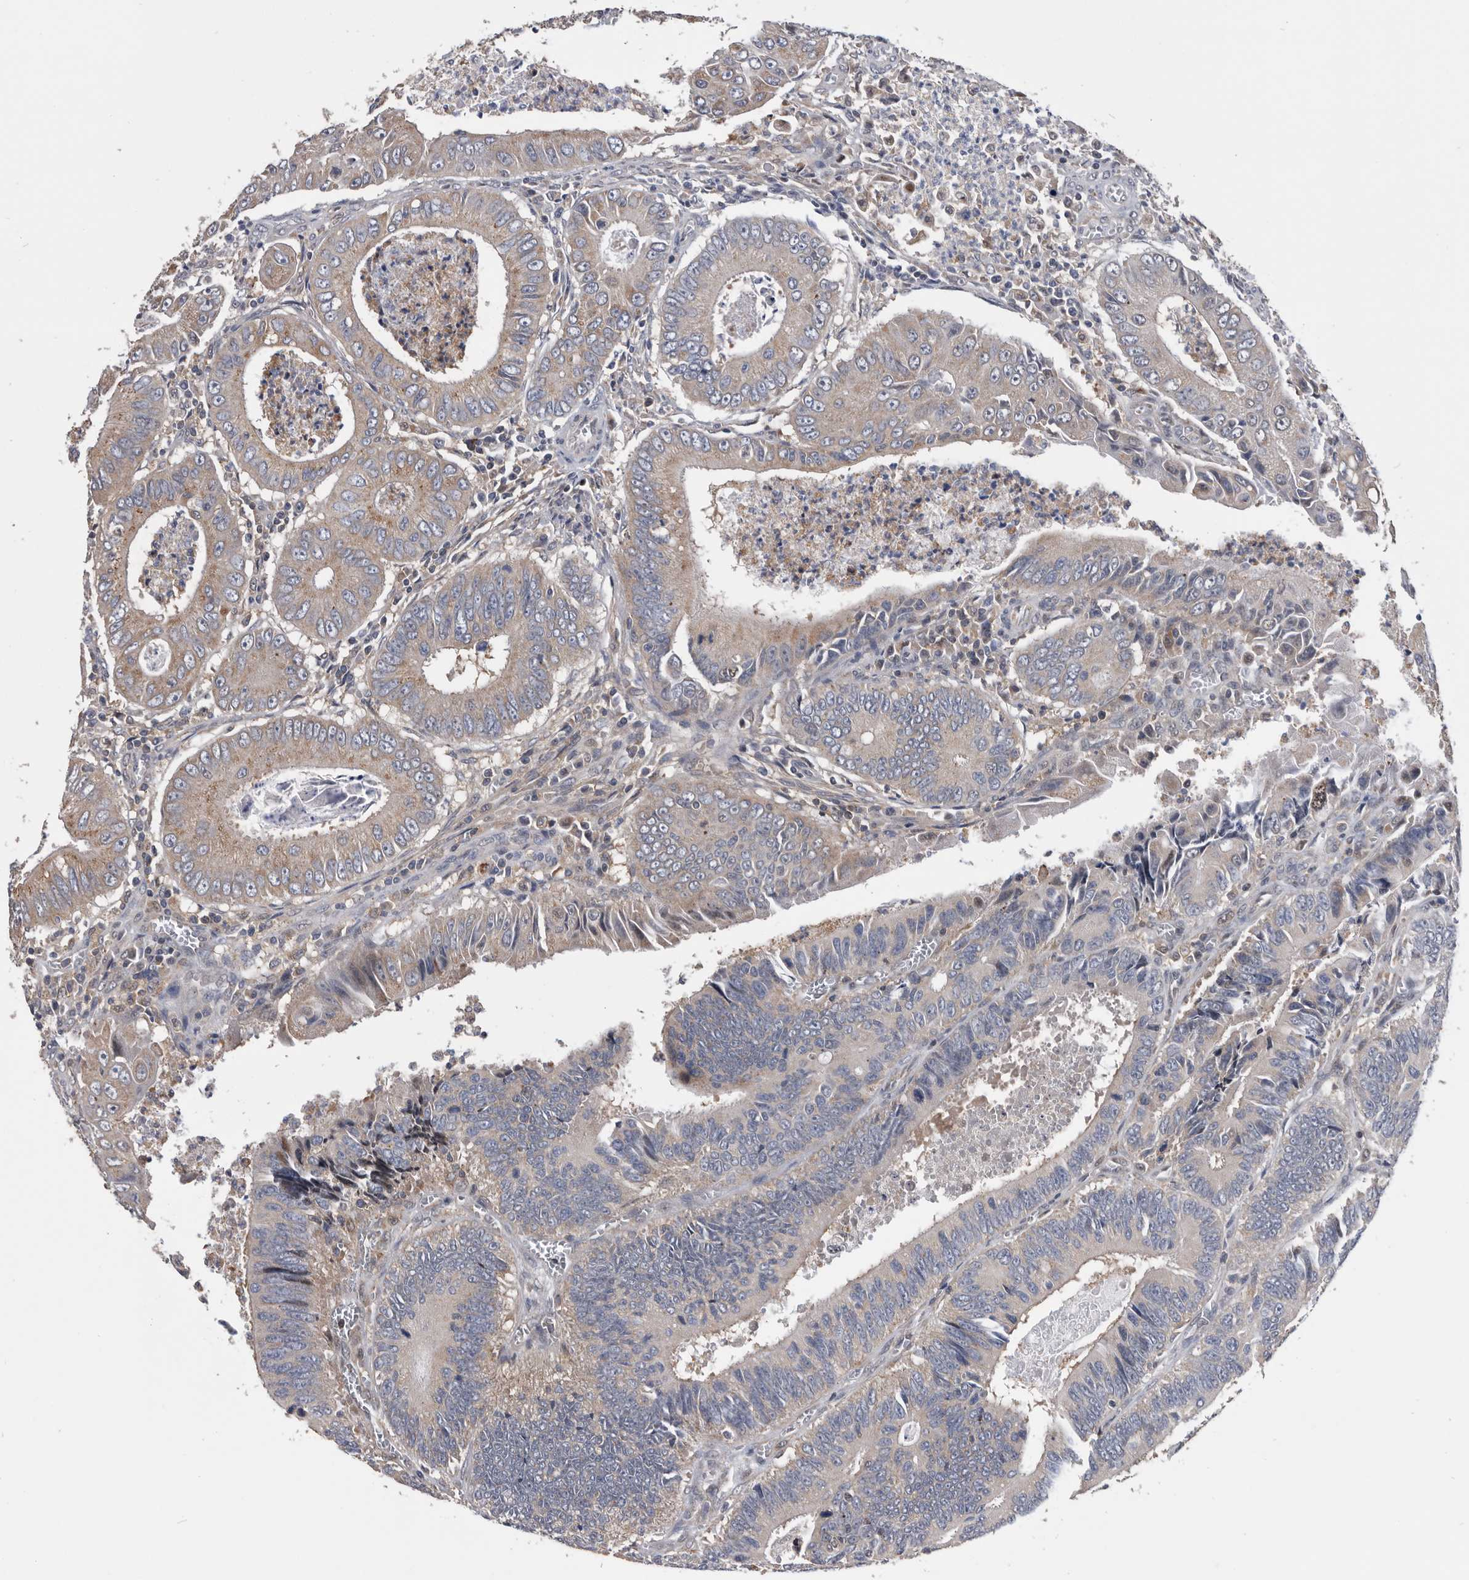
{"staining": {"intensity": "moderate", "quantity": "<25%", "location": "cytoplasmic/membranous"}, "tissue": "colorectal cancer", "cell_type": "Tumor cells", "image_type": "cancer", "snomed": [{"axis": "morphology", "description": "Inflammation, NOS"}, {"axis": "morphology", "description": "Adenocarcinoma, NOS"}, {"axis": "topography", "description": "Colon"}], "caption": "IHC of human colorectal adenocarcinoma shows low levels of moderate cytoplasmic/membranous expression in approximately <25% of tumor cells.", "gene": "NRBP1", "patient": {"sex": "male", "age": 72}}